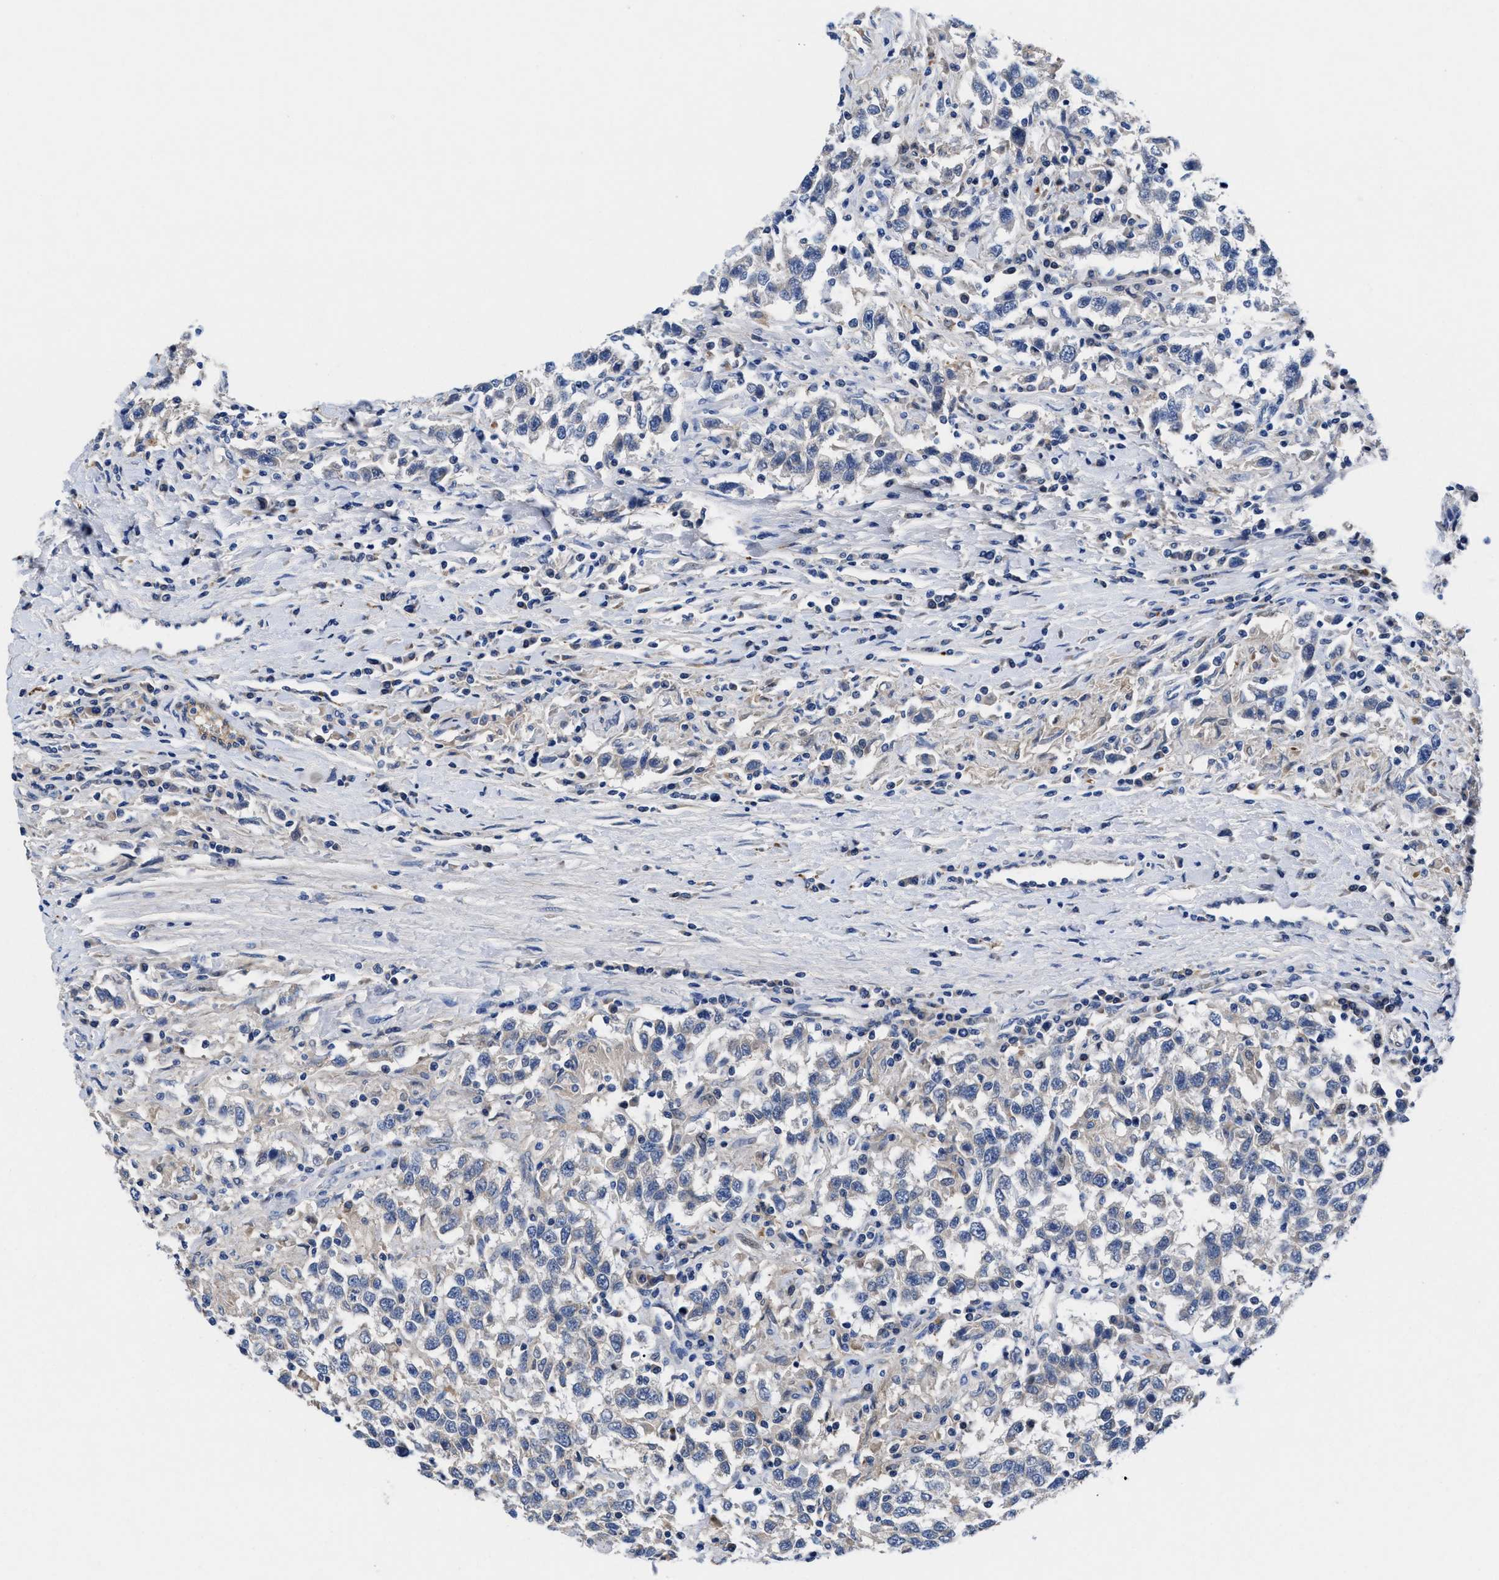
{"staining": {"intensity": "negative", "quantity": "none", "location": "none"}, "tissue": "testis cancer", "cell_type": "Tumor cells", "image_type": "cancer", "snomed": [{"axis": "morphology", "description": "Seminoma, NOS"}, {"axis": "topography", "description": "Testis"}], "caption": "Testis cancer was stained to show a protein in brown. There is no significant positivity in tumor cells. (DAB (3,3'-diaminobenzidine) immunohistochemistry (IHC) visualized using brightfield microscopy, high magnification).", "gene": "DHRS13", "patient": {"sex": "male", "age": 41}}